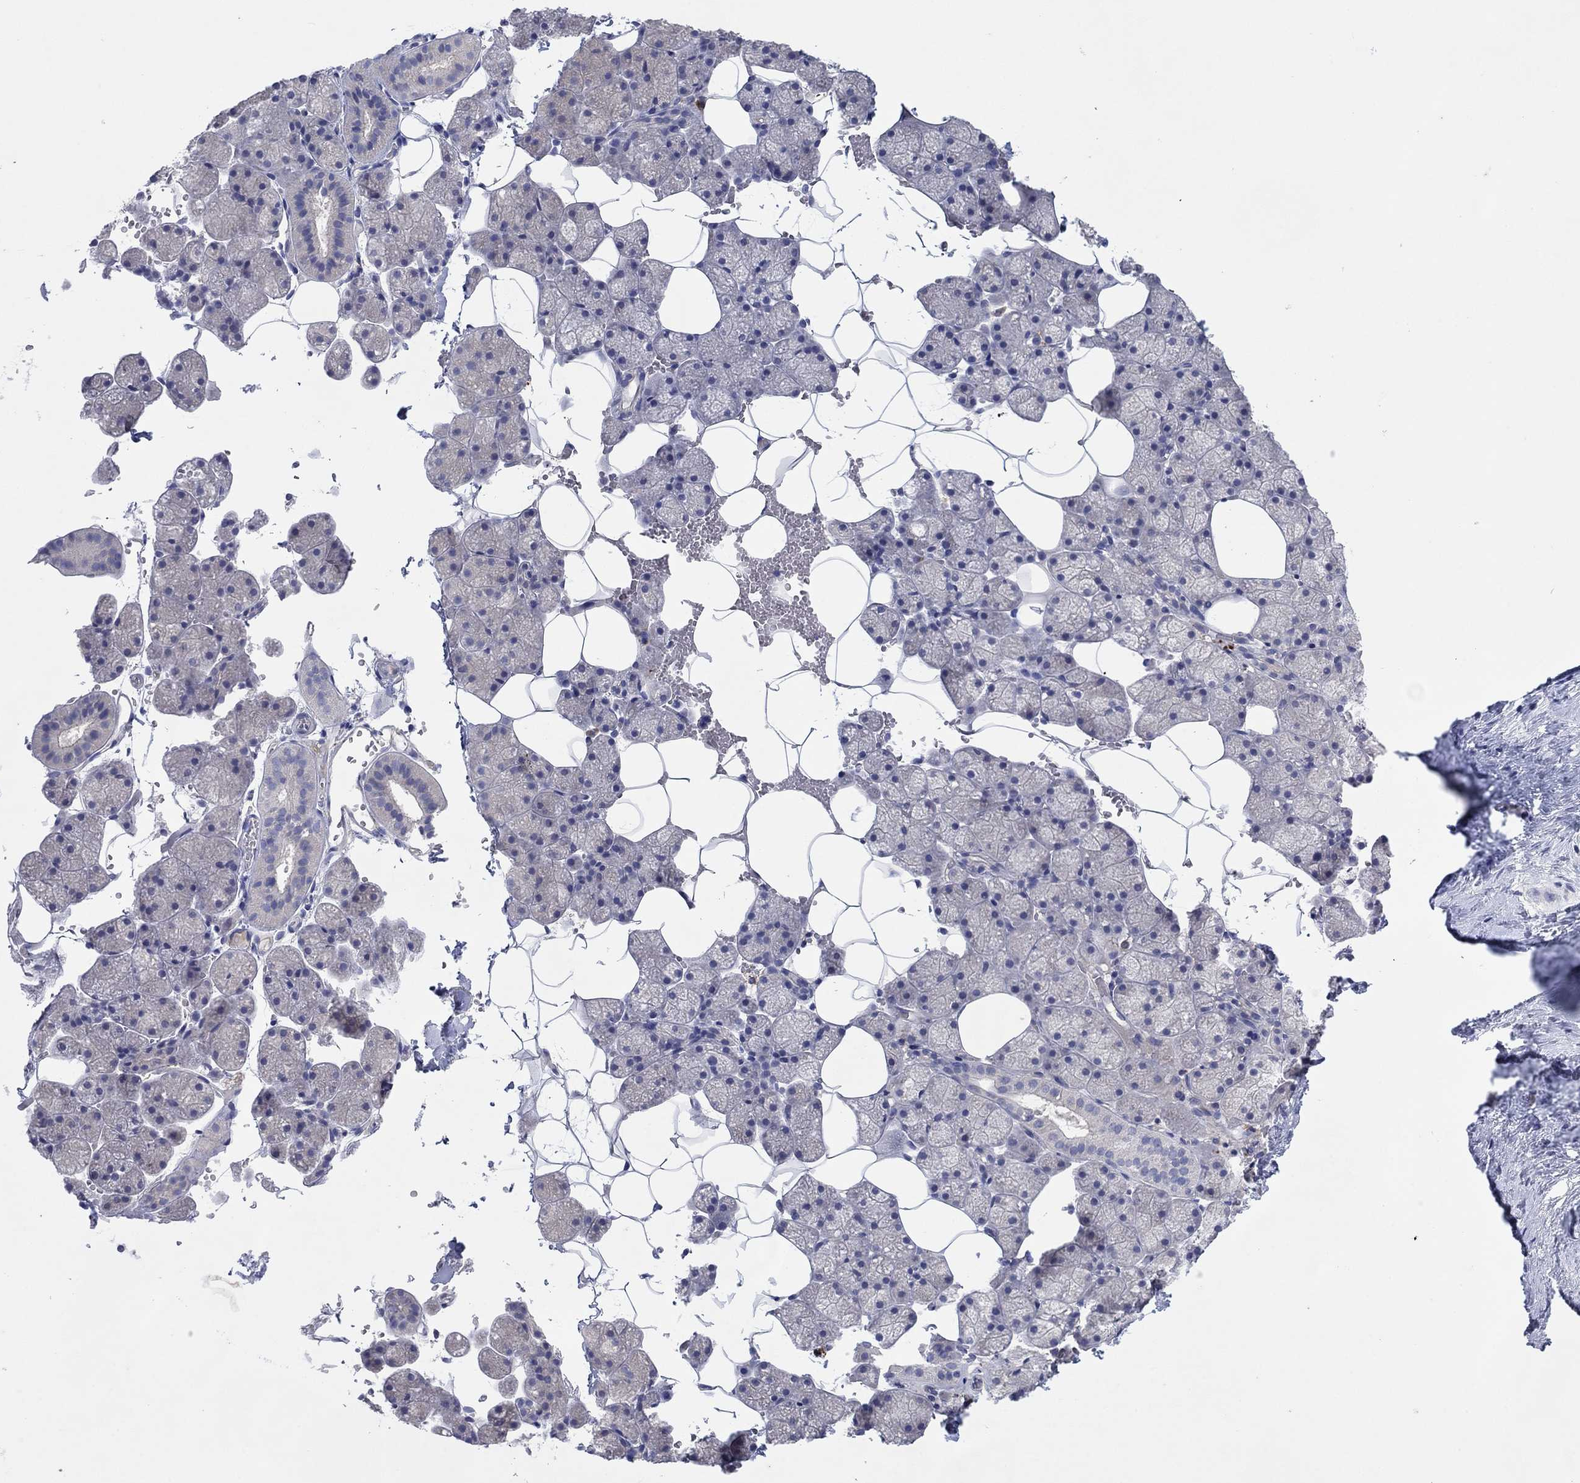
{"staining": {"intensity": "negative", "quantity": "none", "location": "none"}, "tissue": "salivary gland", "cell_type": "Glandular cells", "image_type": "normal", "snomed": [{"axis": "morphology", "description": "Normal tissue, NOS"}, {"axis": "topography", "description": "Salivary gland"}], "caption": "The photomicrograph exhibits no staining of glandular cells in benign salivary gland.", "gene": "PLCL2", "patient": {"sex": "male", "age": 38}}